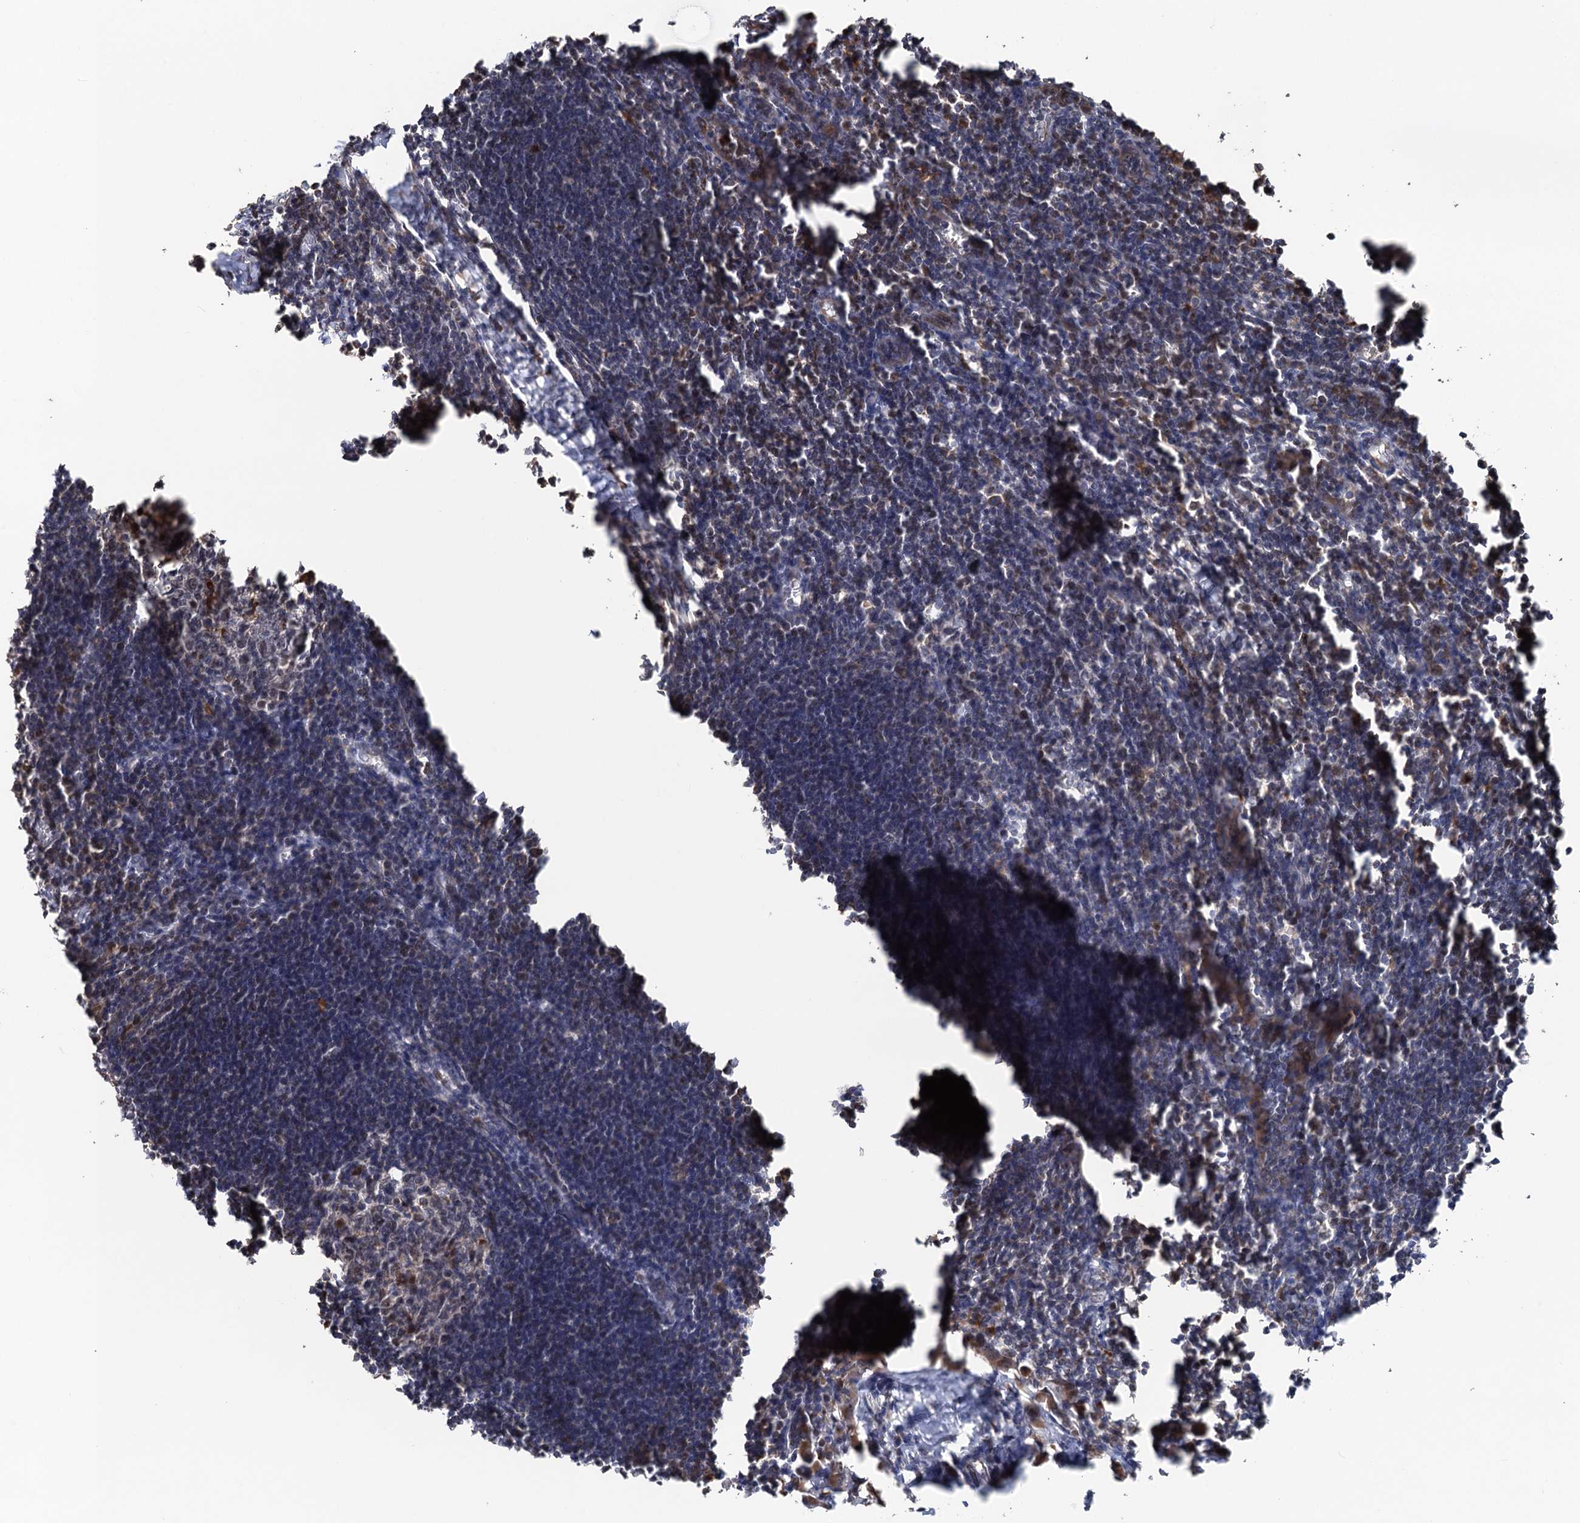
{"staining": {"intensity": "moderate", "quantity": "<25%", "location": "cytoplasmic/membranous,nuclear"}, "tissue": "lymph node", "cell_type": "Germinal center cells", "image_type": "normal", "snomed": [{"axis": "morphology", "description": "Normal tissue, NOS"}, {"axis": "morphology", "description": "Malignant melanoma, Metastatic site"}, {"axis": "topography", "description": "Lymph node"}], "caption": "Normal lymph node was stained to show a protein in brown. There is low levels of moderate cytoplasmic/membranous,nuclear positivity in approximately <25% of germinal center cells.", "gene": "BMERB1", "patient": {"sex": "male", "age": 41}}